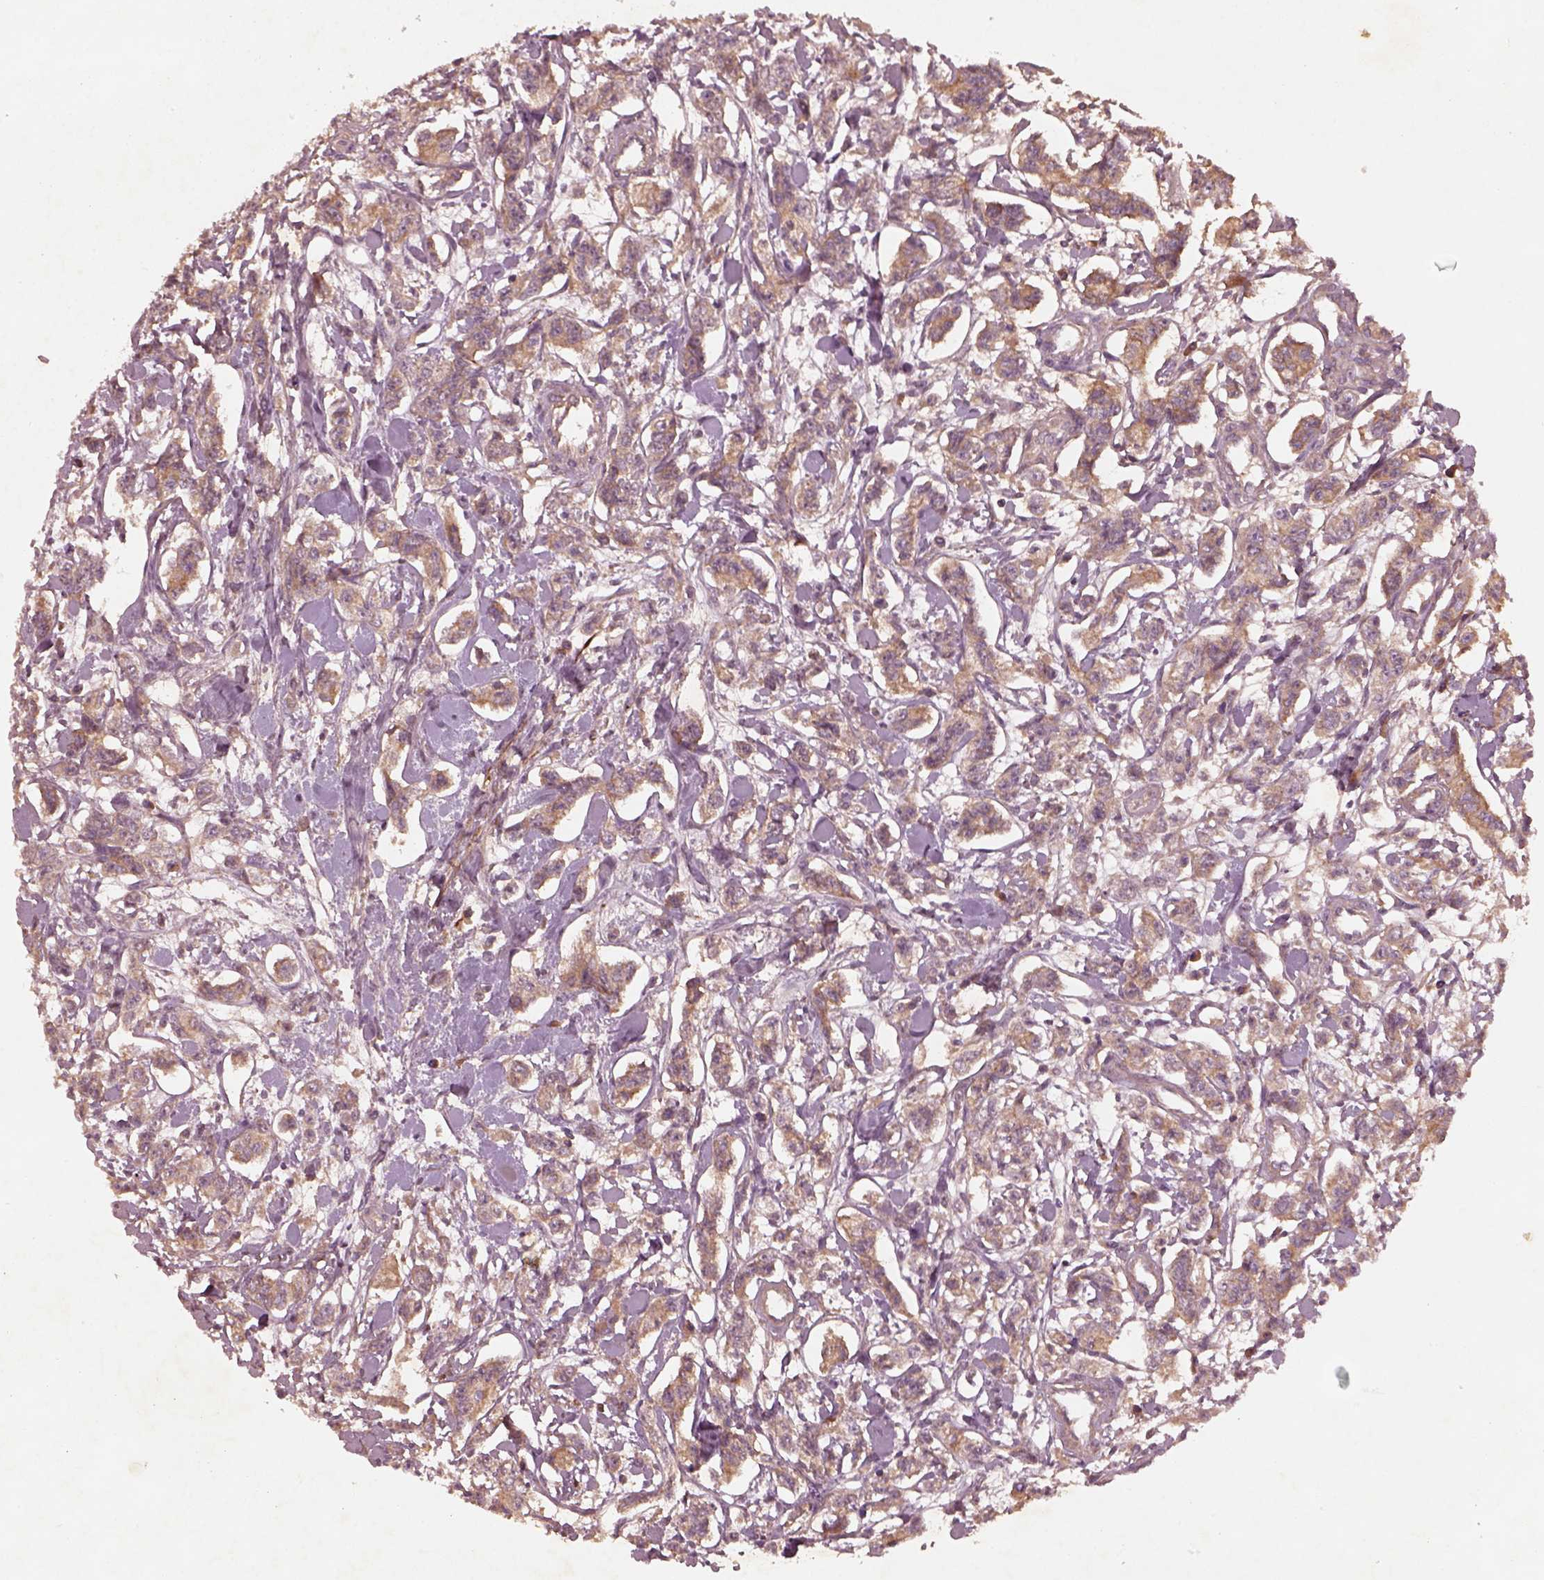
{"staining": {"intensity": "moderate", "quantity": ">75%", "location": "cytoplasmic/membranous"}, "tissue": "carcinoid", "cell_type": "Tumor cells", "image_type": "cancer", "snomed": [{"axis": "morphology", "description": "Carcinoid, malignant, NOS"}, {"axis": "topography", "description": "Kidney"}], "caption": "Immunohistochemical staining of human carcinoid shows moderate cytoplasmic/membranous protein positivity in about >75% of tumor cells.", "gene": "FAM234A", "patient": {"sex": "female", "age": 41}}